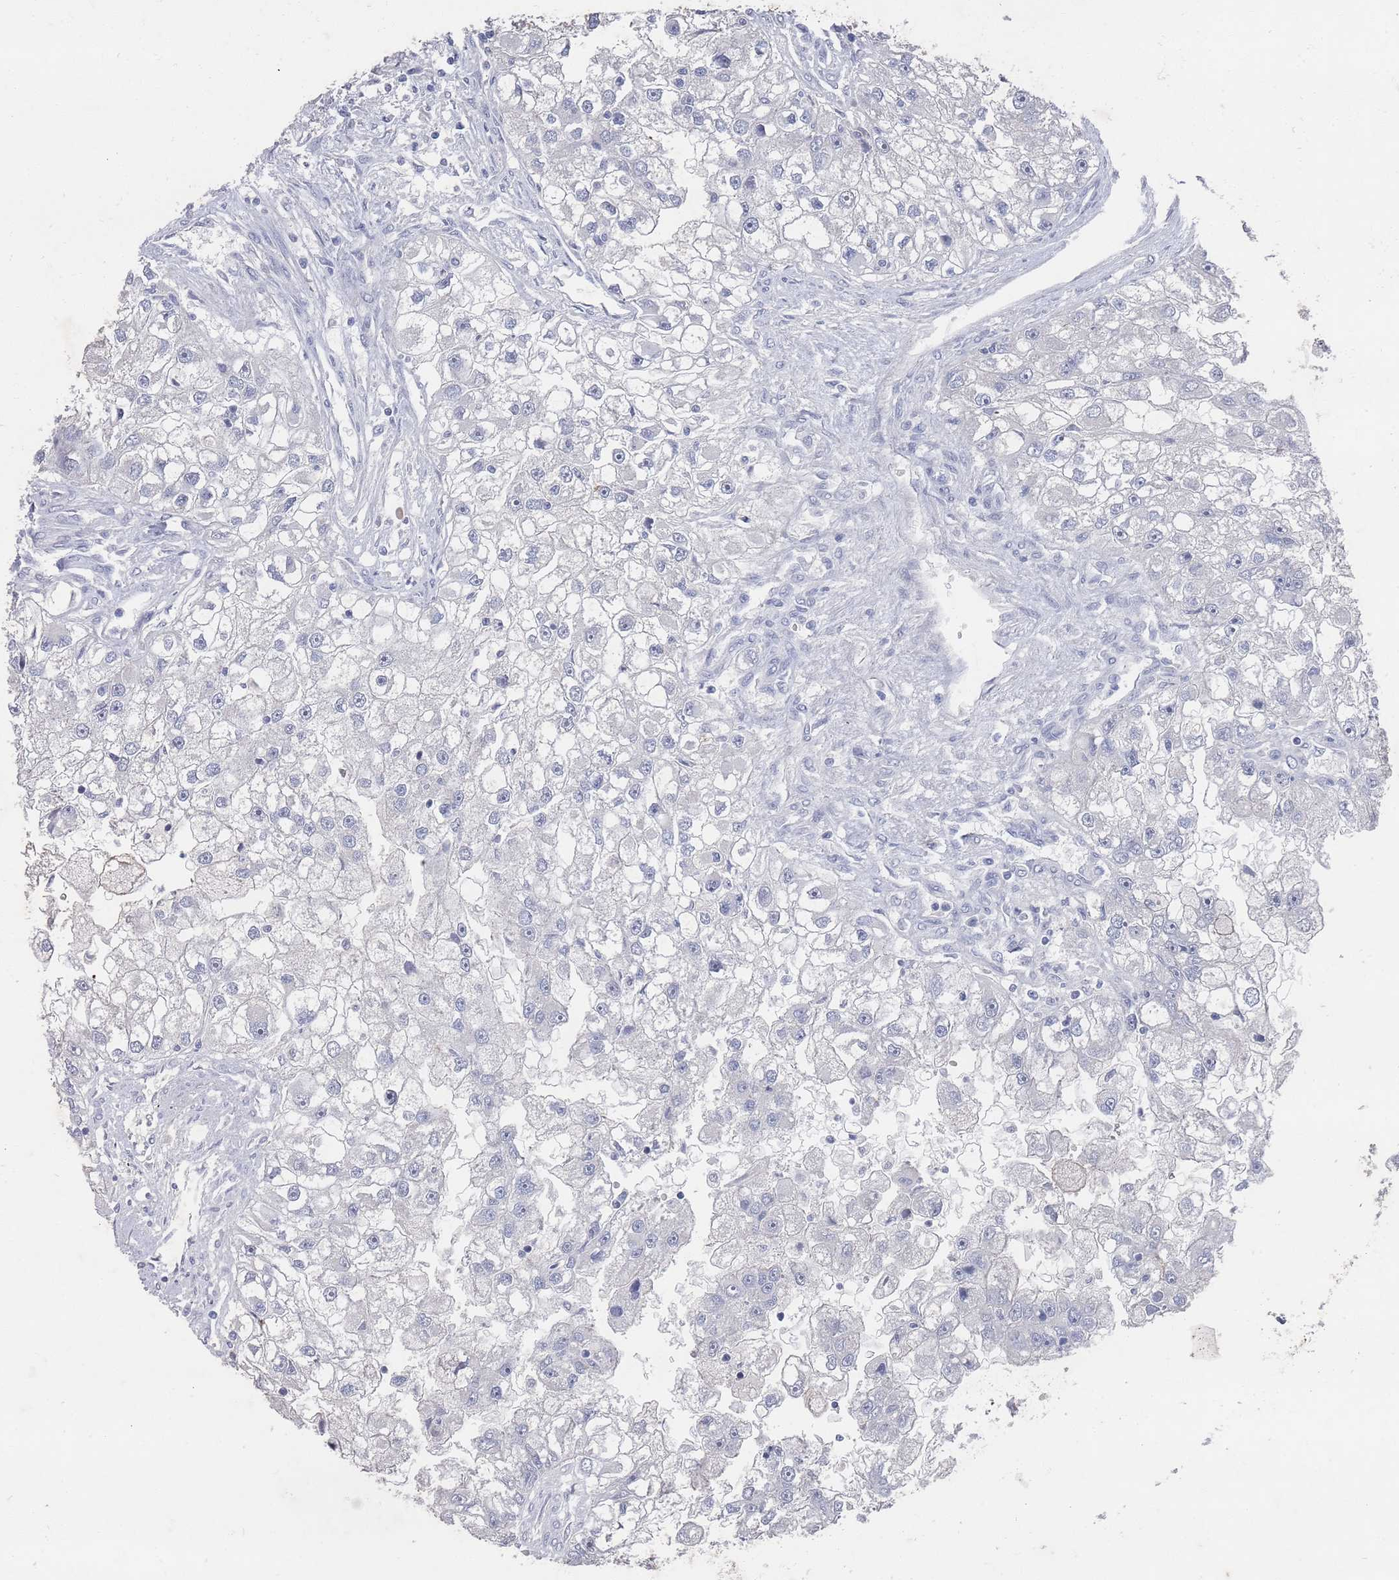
{"staining": {"intensity": "negative", "quantity": "none", "location": "none"}, "tissue": "renal cancer", "cell_type": "Tumor cells", "image_type": "cancer", "snomed": [{"axis": "morphology", "description": "Adenocarcinoma, NOS"}, {"axis": "topography", "description": "Kidney"}], "caption": "An IHC image of adenocarcinoma (renal) is shown. There is no staining in tumor cells of adenocarcinoma (renal). (Brightfield microscopy of DAB (3,3'-diaminobenzidine) IHC at high magnification).", "gene": "PROM2", "patient": {"sex": "male", "age": 63}}